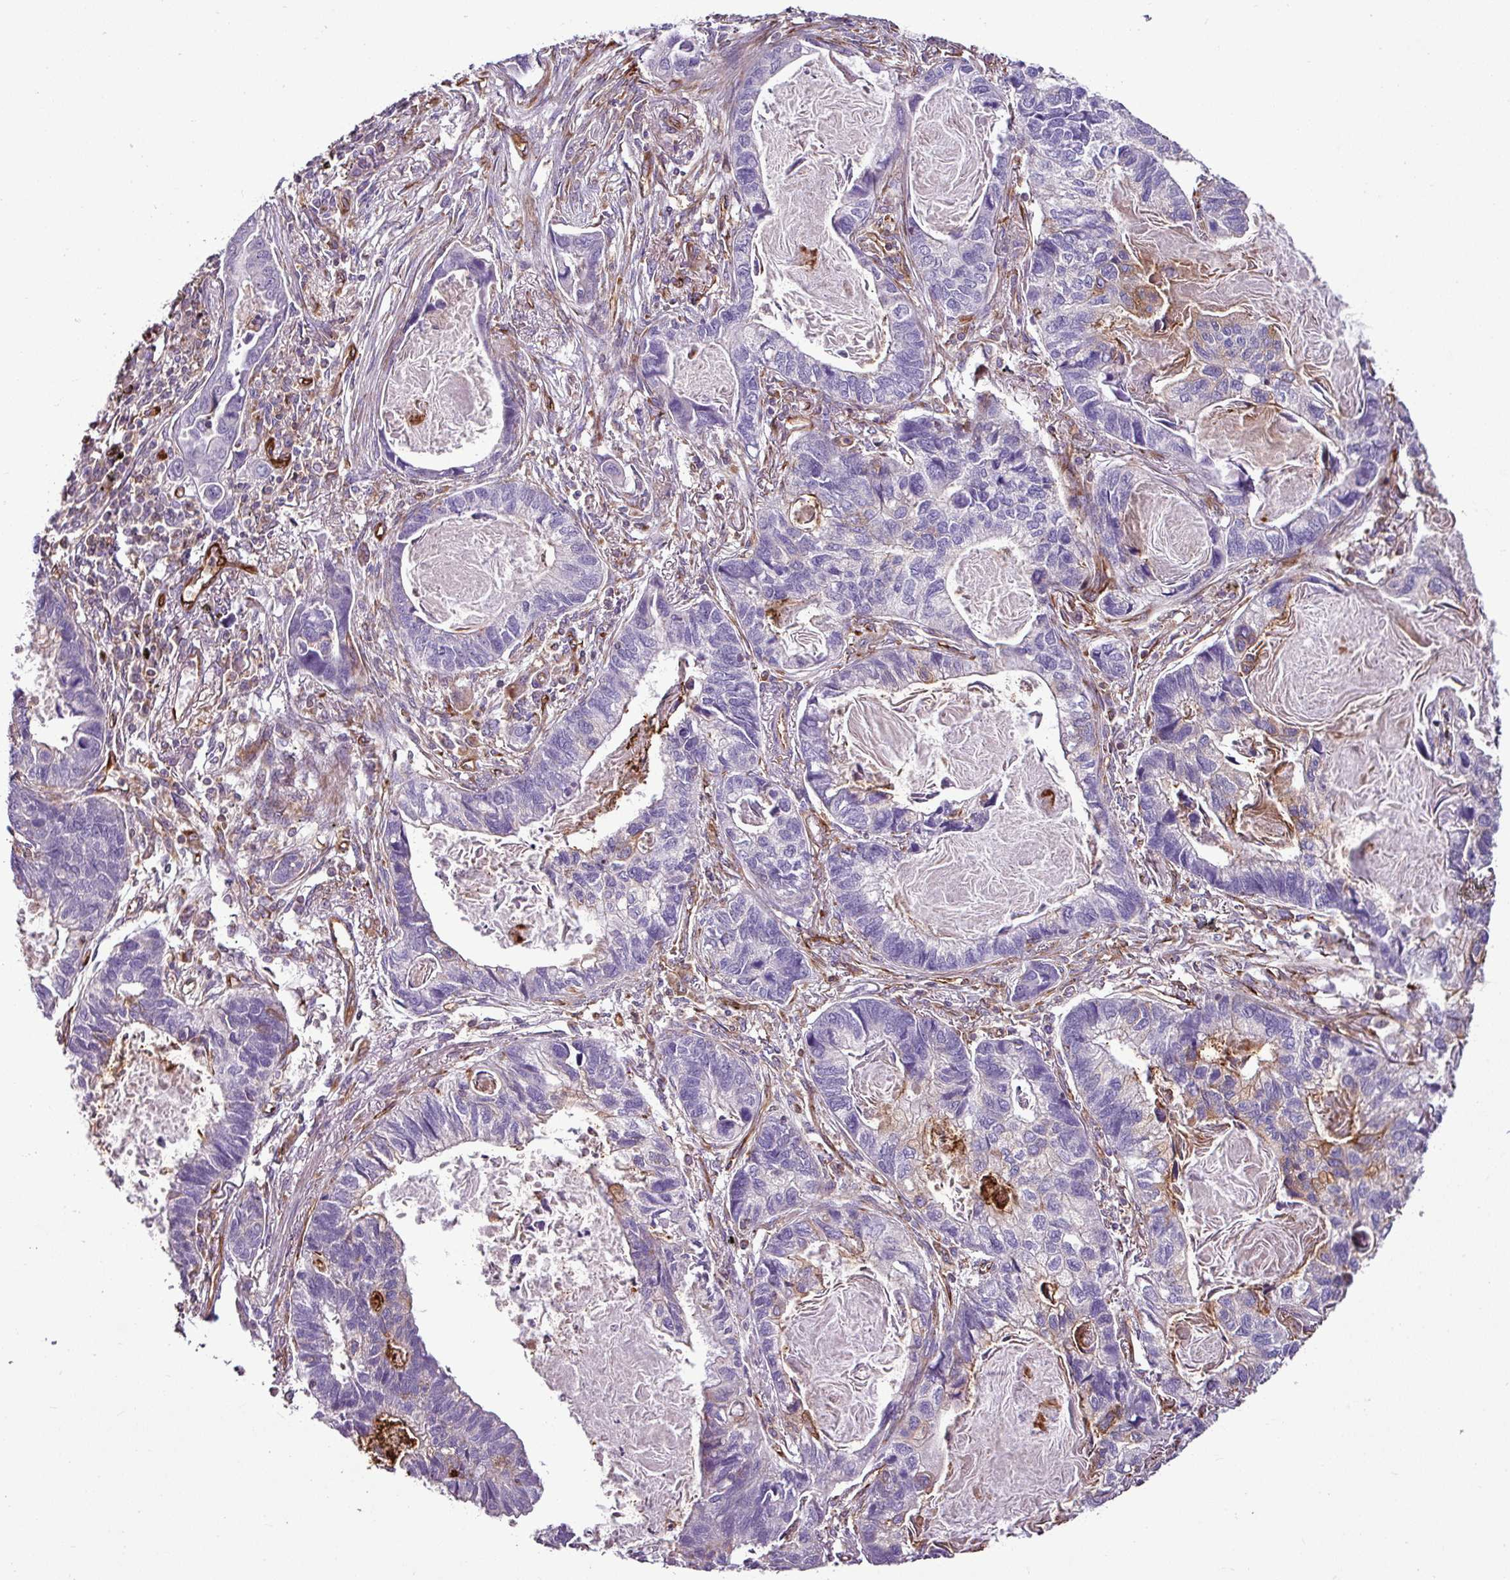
{"staining": {"intensity": "negative", "quantity": "none", "location": "none"}, "tissue": "lung cancer", "cell_type": "Tumor cells", "image_type": "cancer", "snomed": [{"axis": "morphology", "description": "Adenocarcinoma, NOS"}, {"axis": "topography", "description": "Lung"}], "caption": "IHC of lung adenocarcinoma demonstrates no positivity in tumor cells.", "gene": "ZNF106", "patient": {"sex": "male", "age": 67}}